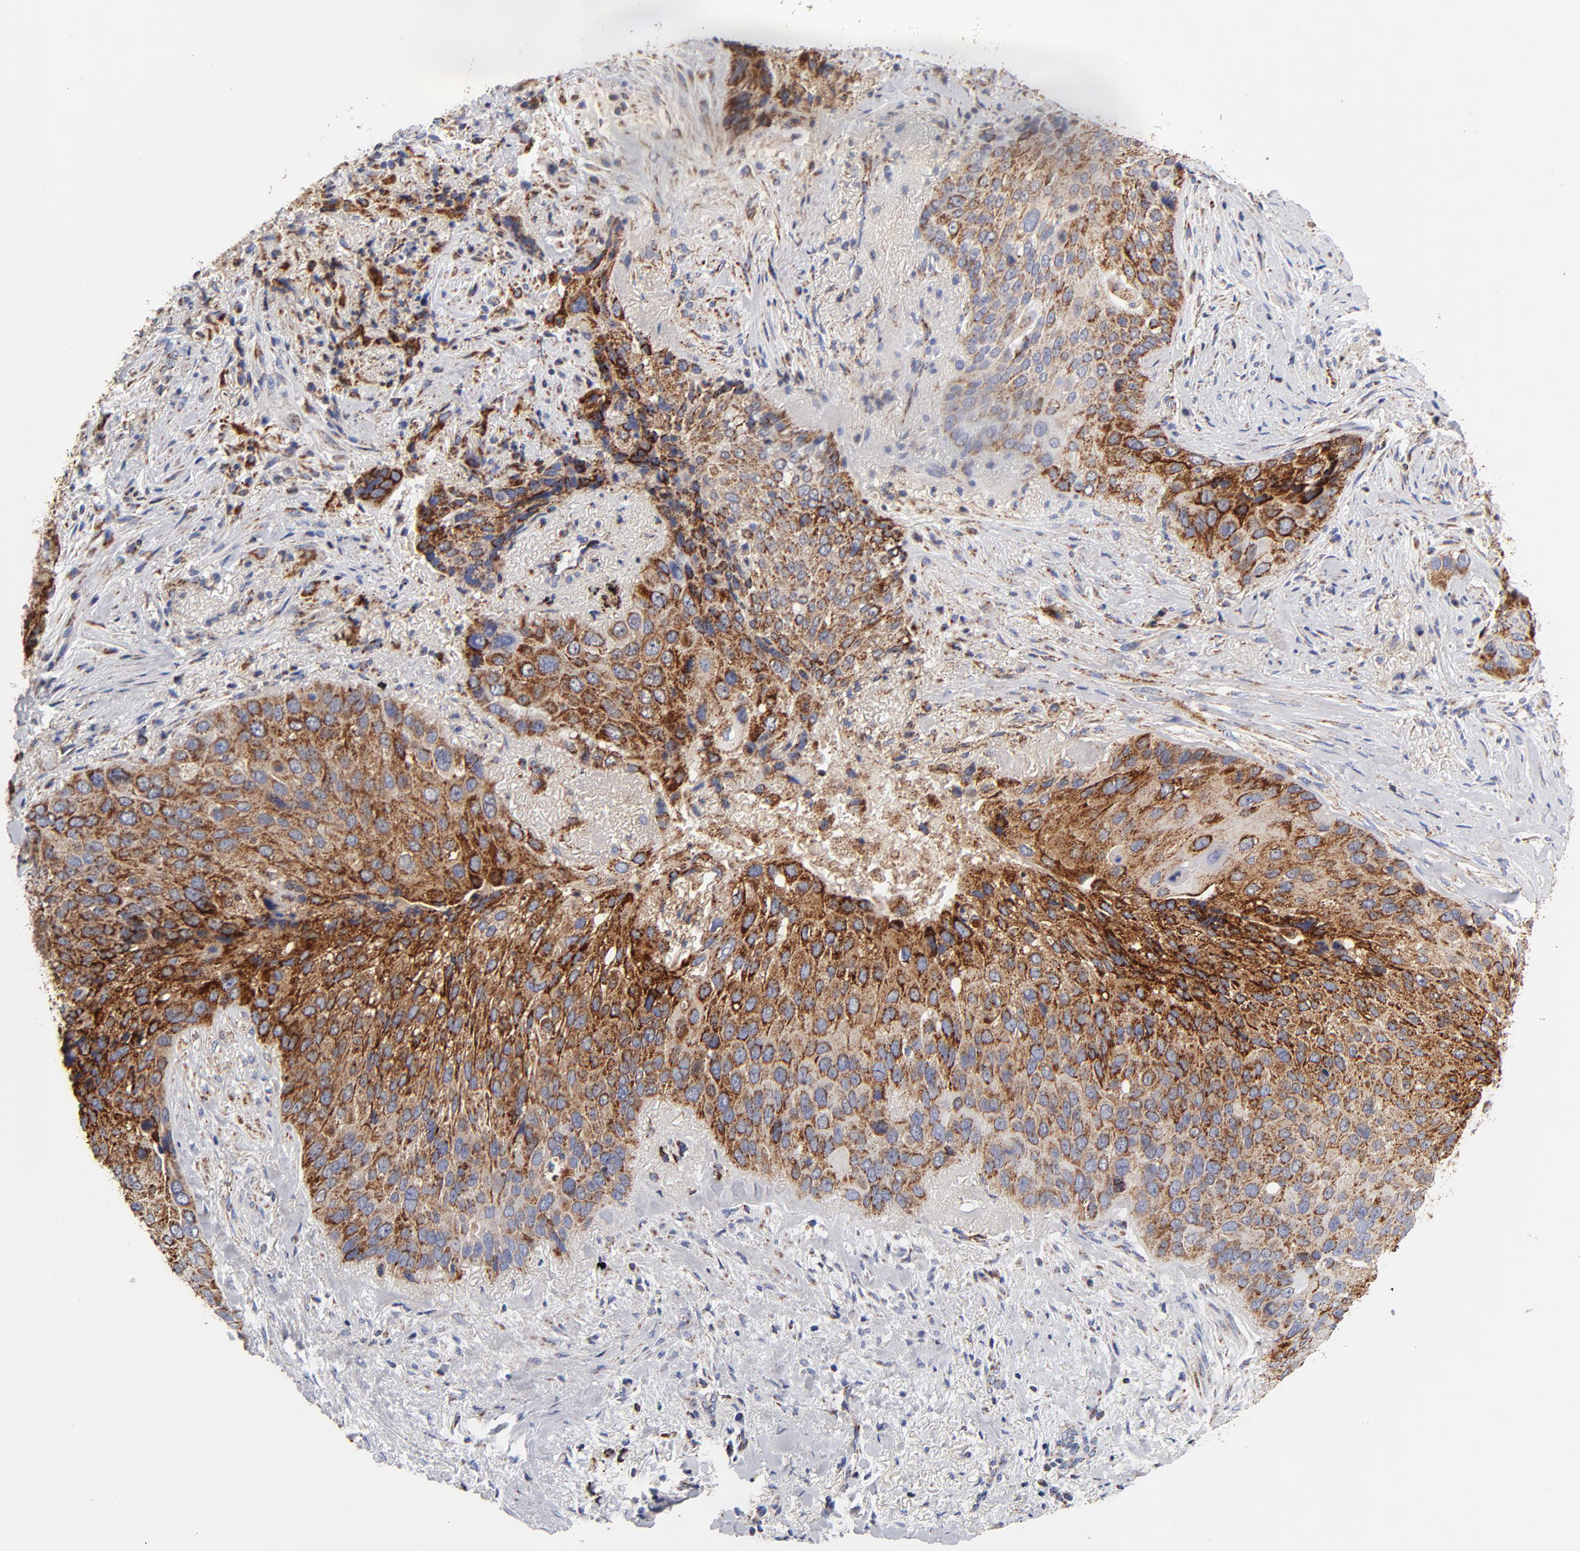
{"staining": {"intensity": "strong", "quantity": ">75%", "location": "cytoplasmic/membranous"}, "tissue": "lung cancer", "cell_type": "Tumor cells", "image_type": "cancer", "snomed": [{"axis": "morphology", "description": "Squamous cell carcinoma, NOS"}, {"axis": "topography", "description": "Lung"}], "caption": "Immunohistochemical staining of human lung cancer displays high levels of strong cytoplasmic/membranous protein expression in approximately >75% of tumor cells. The staining was performed using DAB (3,3'-diaminobenzidine) to visualize the protein expression in brown, while the nuclei were stained in blue with hematoxylin (Magnification: 20x).", "gene": "ECHS1", "patient": {"sex": "male", "age": 54}}